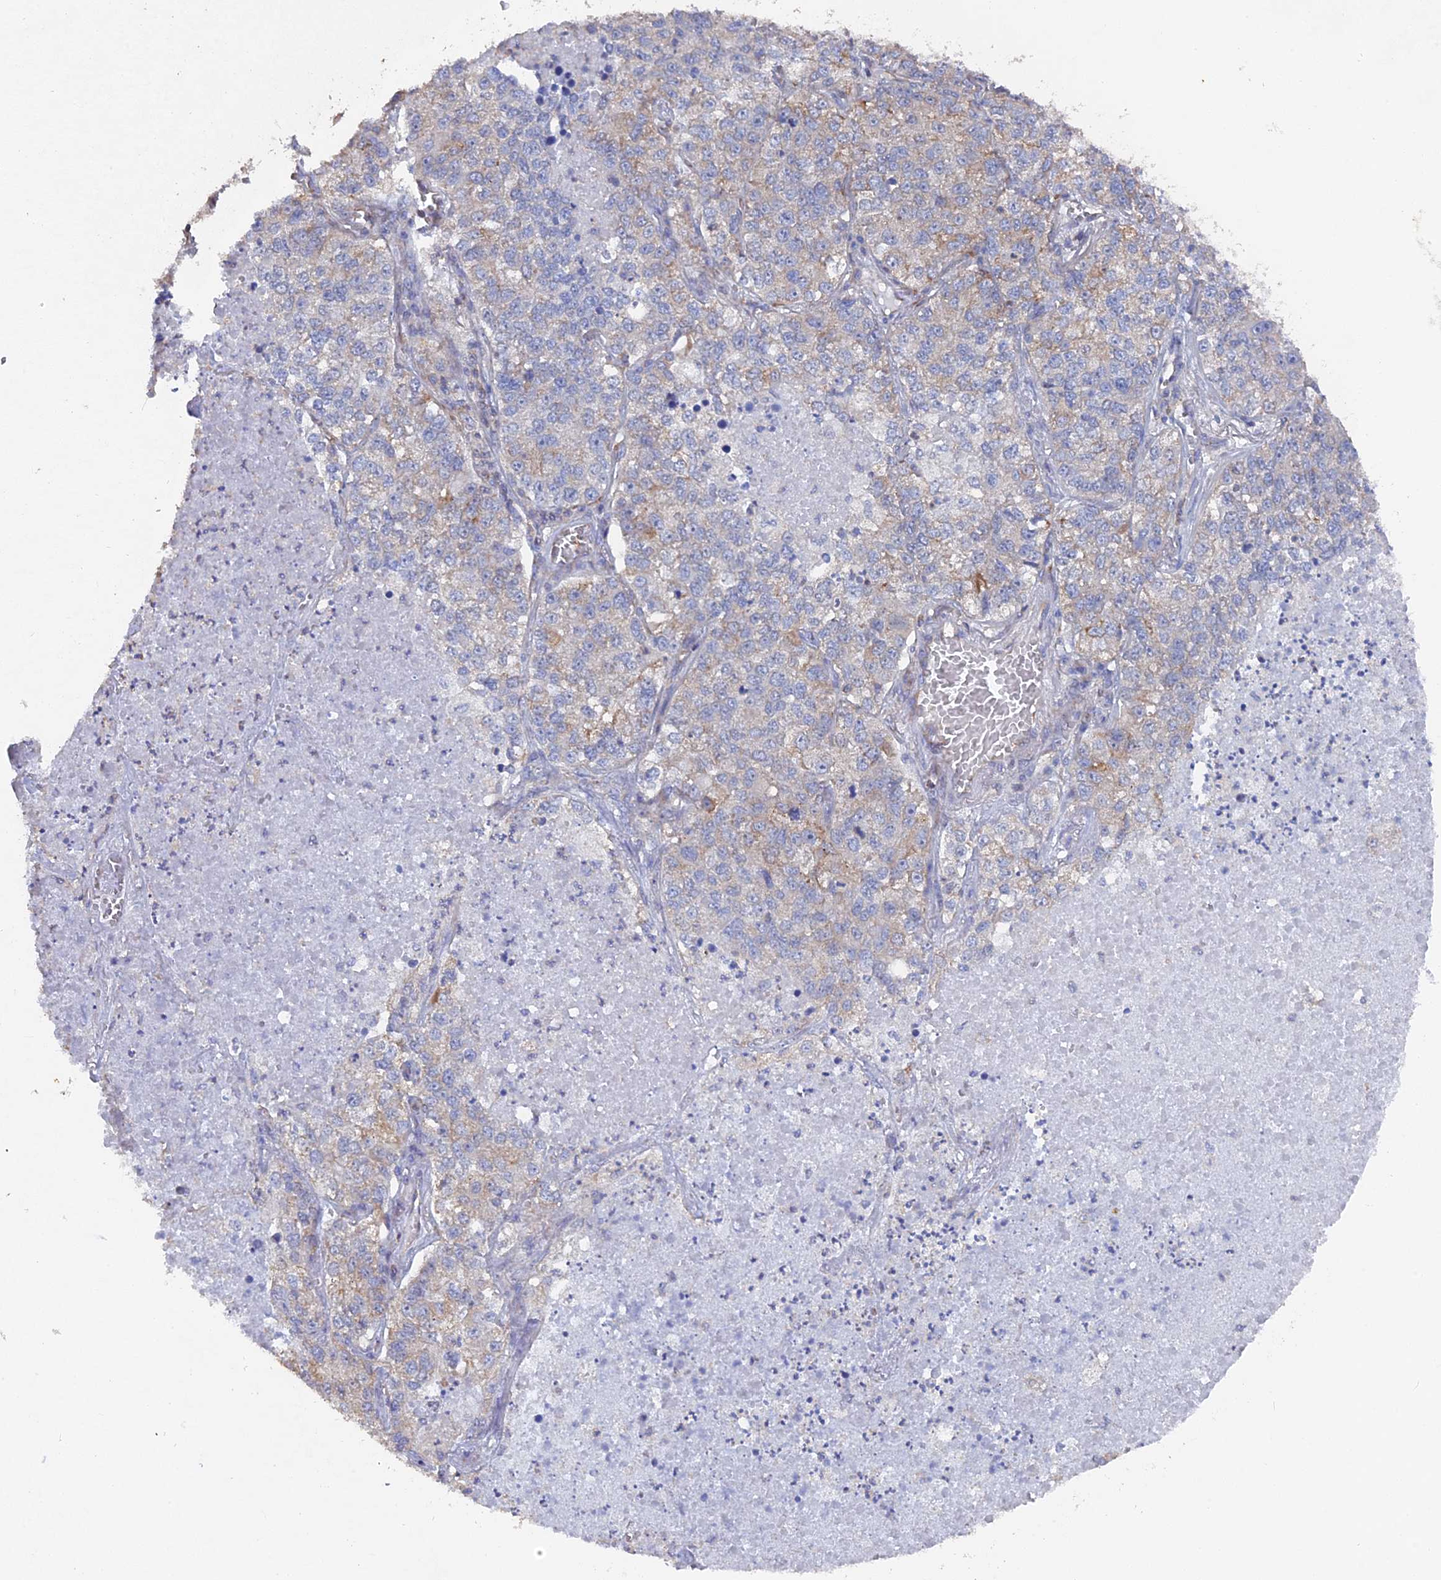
{"staining": {"intensity": "weak", "quantity": "<25%", "location": "cytoplasmic/membranous"}, "tissue": "lung cancer", "cell_type": "Tumor cells", "image_type": "cancer", "snomed": [{"axis": "morphology", "description": "Adenocarcinoma, NOS"}, {"axis": "topography", "description": "Lung"}], "caption": "High magnification brightfield microscopy of lung cancer stained with DAB (brown) and counterstained with hematoxylin (blue): tumor cells show no significant expression.", "gene": "SEMG2", "patient": {"sex": "male", "age": 49}}